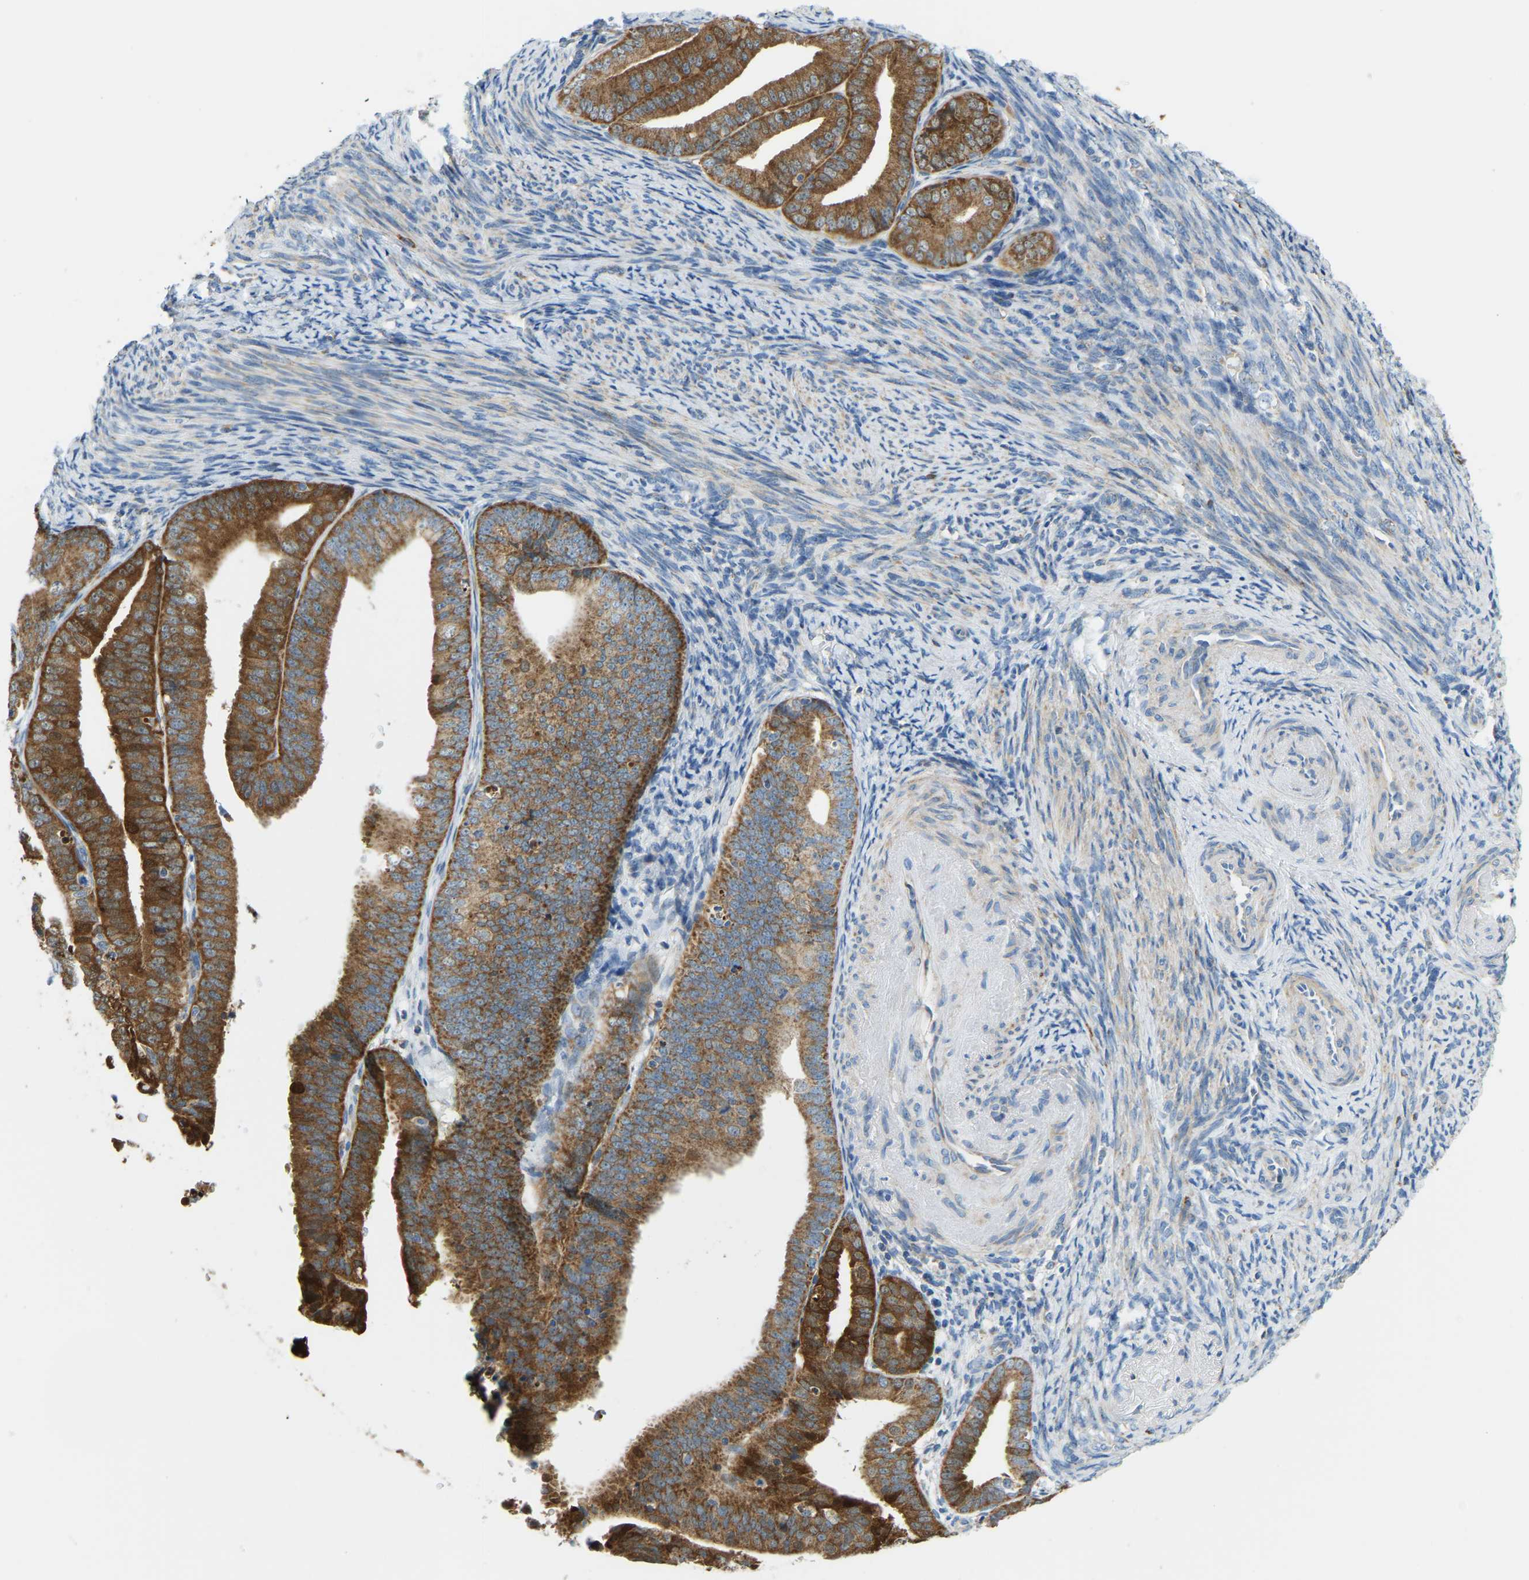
{"staining": {"intensity": "strong", "quantity": ">75%", "location": "cytoplasmic/membranous"}, "tissue": "endometrial cancer", "cell_type": "Tumor cells", "image_type": "cancer", "snomed": [{"axis": "morphology", "description": "Adenocarcinoma, NOS"}, {"axis": "topography", "description": "Endometrium"}], "caption": "High-magnification brightfield microscopy of endometrial cancer stained with DAB (3,3'-diaminobenzidine) (brown) and counterstained with hematoxylin (blue). tumor cells exhibit strong cytoplasmic/membranous positivity is identified in approximately>75% of cells.", "gene": "GDA", "patient": {"sex": "female", "age": 63}}